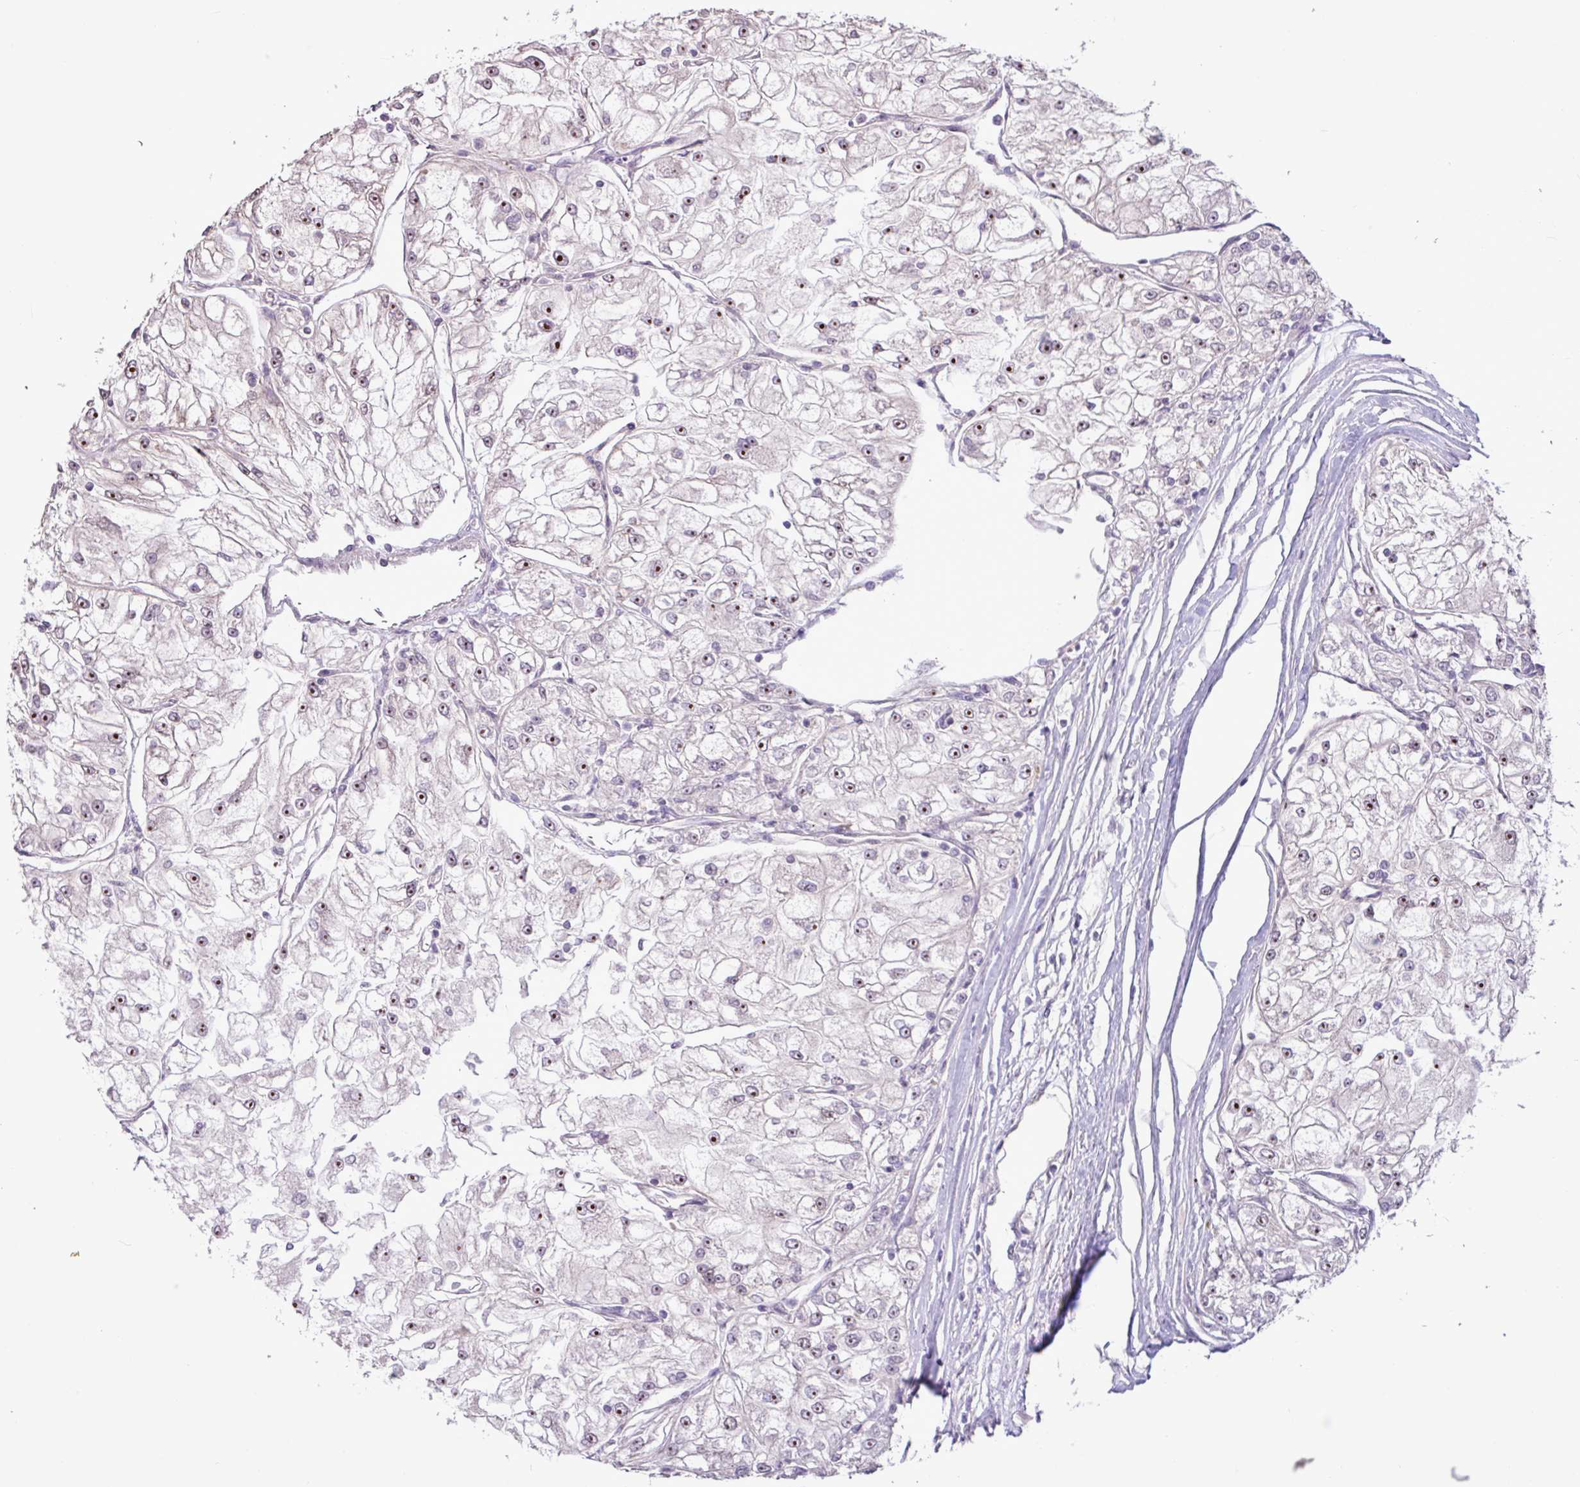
{"staining": {"intensity": "moderate", "quantity": "25%-75%", "location": "nuclear"}, "tissue": "renal cancer", "cell_type": "Tumor cells", "image_type": "cancer", "snomed": [{"axis": "morphology", "description": "Adenocarcinoma, NOS"}, {"axis": "topography", "description": "Kidney"}], "caption": "Human adenocarcinoma (renal) stained with a brown dye displays moderate nuclear positive staining in about 25%-75% of tumor cells.", "gene": "L3MBTL3", "patient": {"sex": "female", "age": 72}}